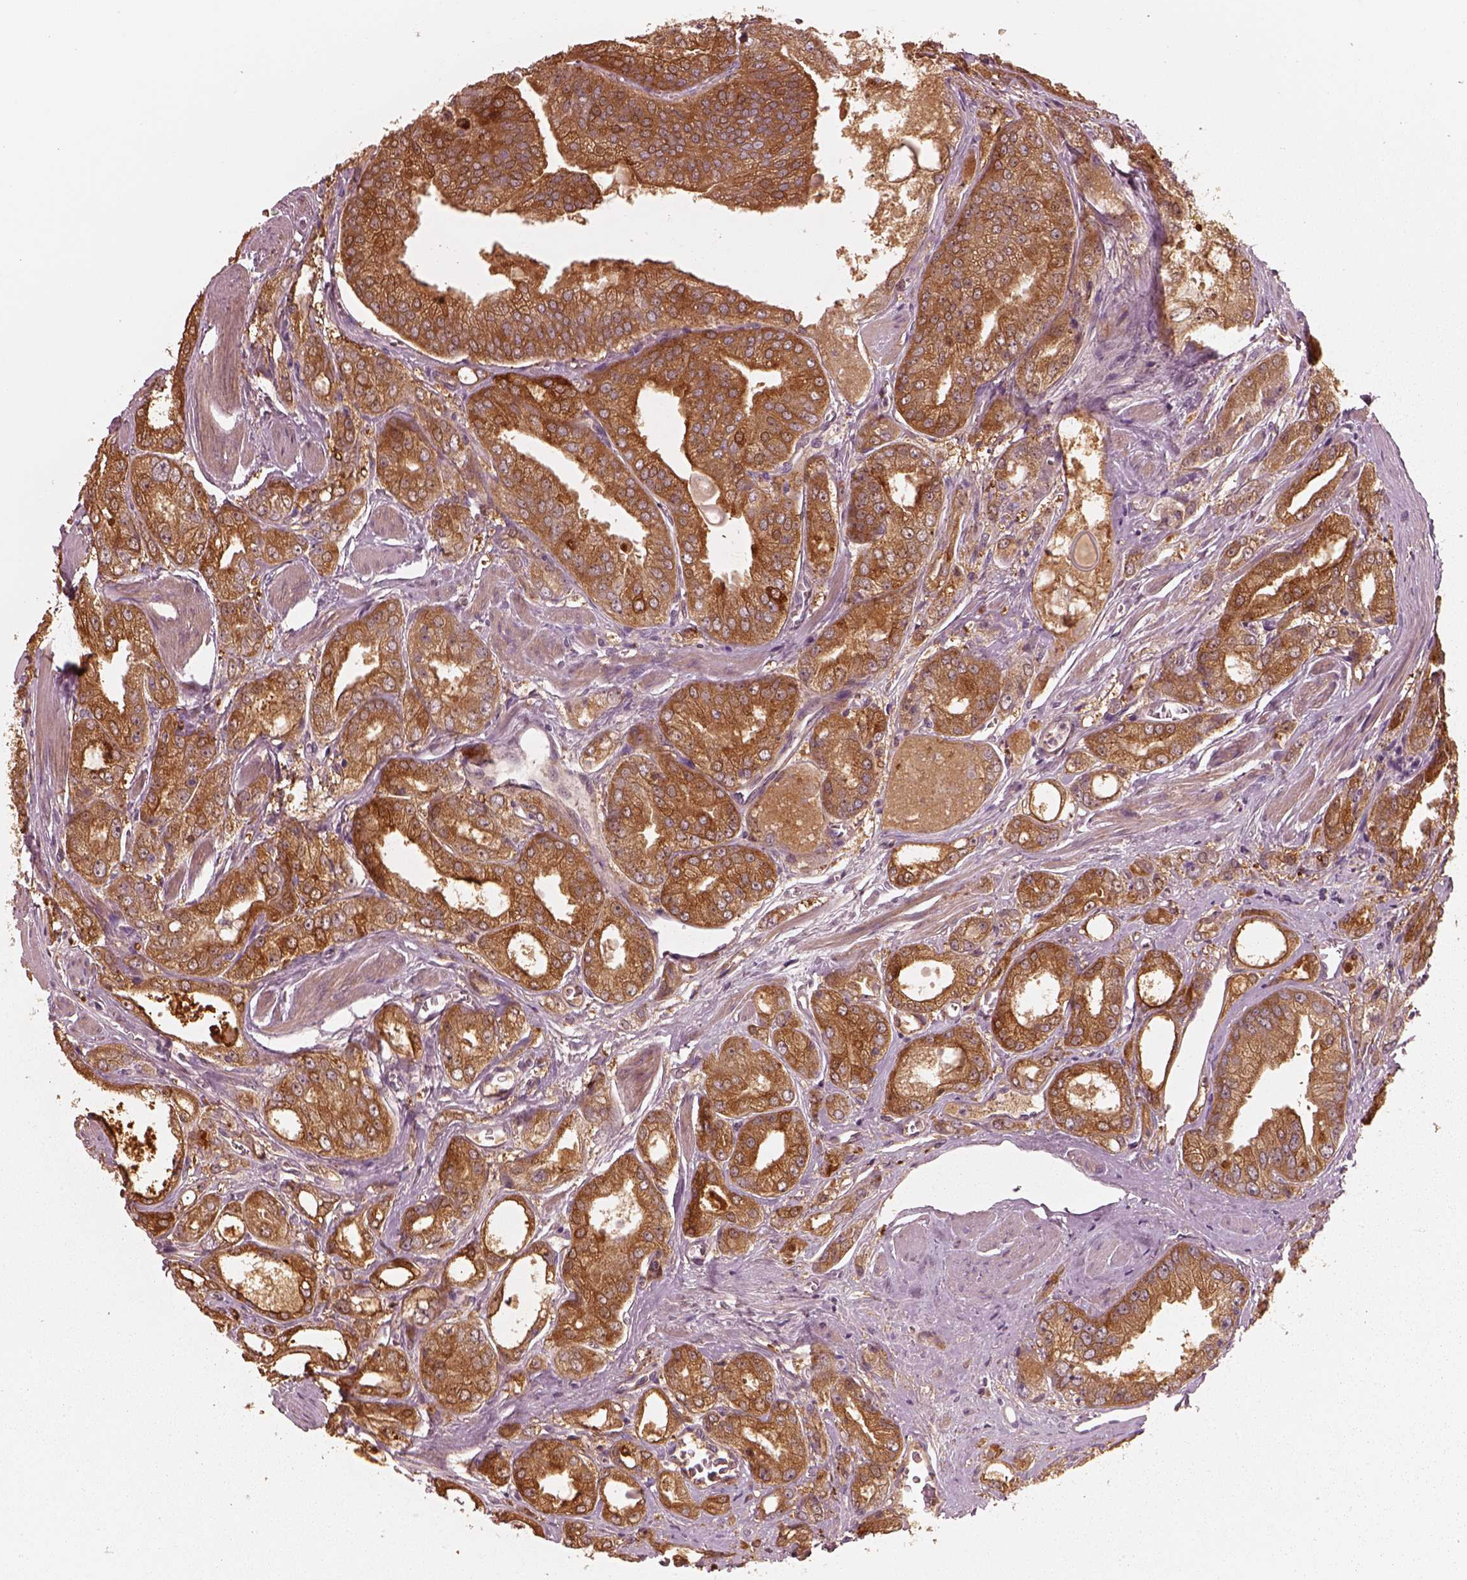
{"staining": {"intensity": "moderate", "quantity": ">75%", "location": "cytoplasmic/membranous"}, "tissue": "prostate cancer", "cell_type": "Tumor cells", "image_type": "cancer", "snomed": [{"axis": "morphology", "description": "Adenocarcinoma, NOS"}, {"axis": "morphology", "description": "Adenocarcinoma, High grade"}, {"axis": "topography", "description": "Prostate"}], "caption": "Immunohistochemistry image of neoplastic tissue: human prostate adenocarcinoma stained using immunohistochemistry displays medium levels of moderate protein expression localized specifically in the cytoplasmic/membranous of tumor cells, appearing as a cytoplasmic/membranous brown color.", "gene": "CRYM", "patient": {"sex": "male", "age": 70}}